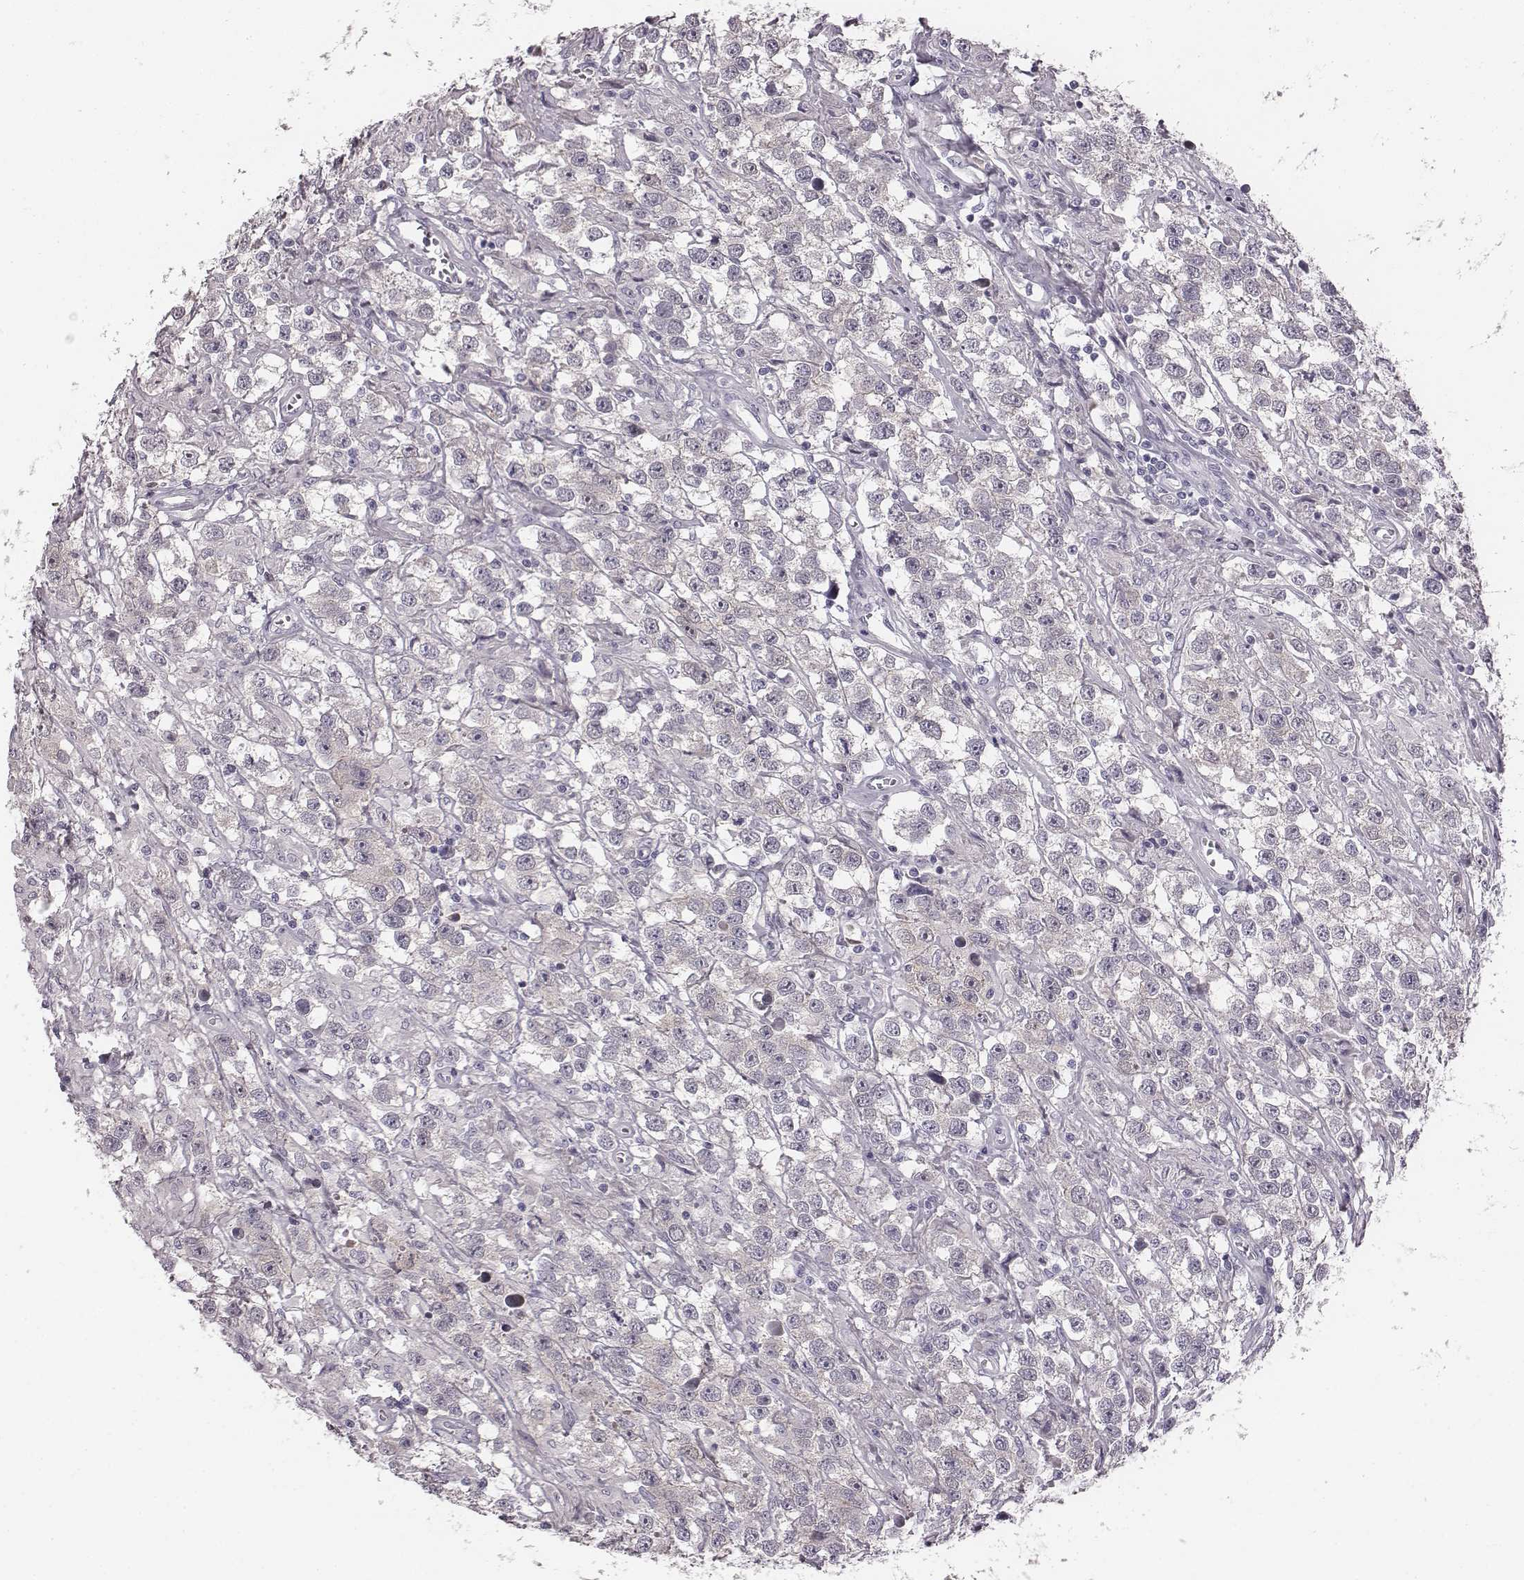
{"staining": {"intensity": "negative", "quantity": "none", "location": "none"}, "tissue": "testis cancer", "cell_type": "Tumor cells", "image_type": "cancer", "snomed": [{"axis": "morphology", "description": "Seminoma, NOS"}, {"axis": "topography", "description": "Testis"}], "caption": "High power microscopy image of an immunohistochemistry histopathology image of testis cancer, revealing no significant expression in tumor cells.", "gene": "CRISP1", "patient": {"sex": "male", "age": 43}}